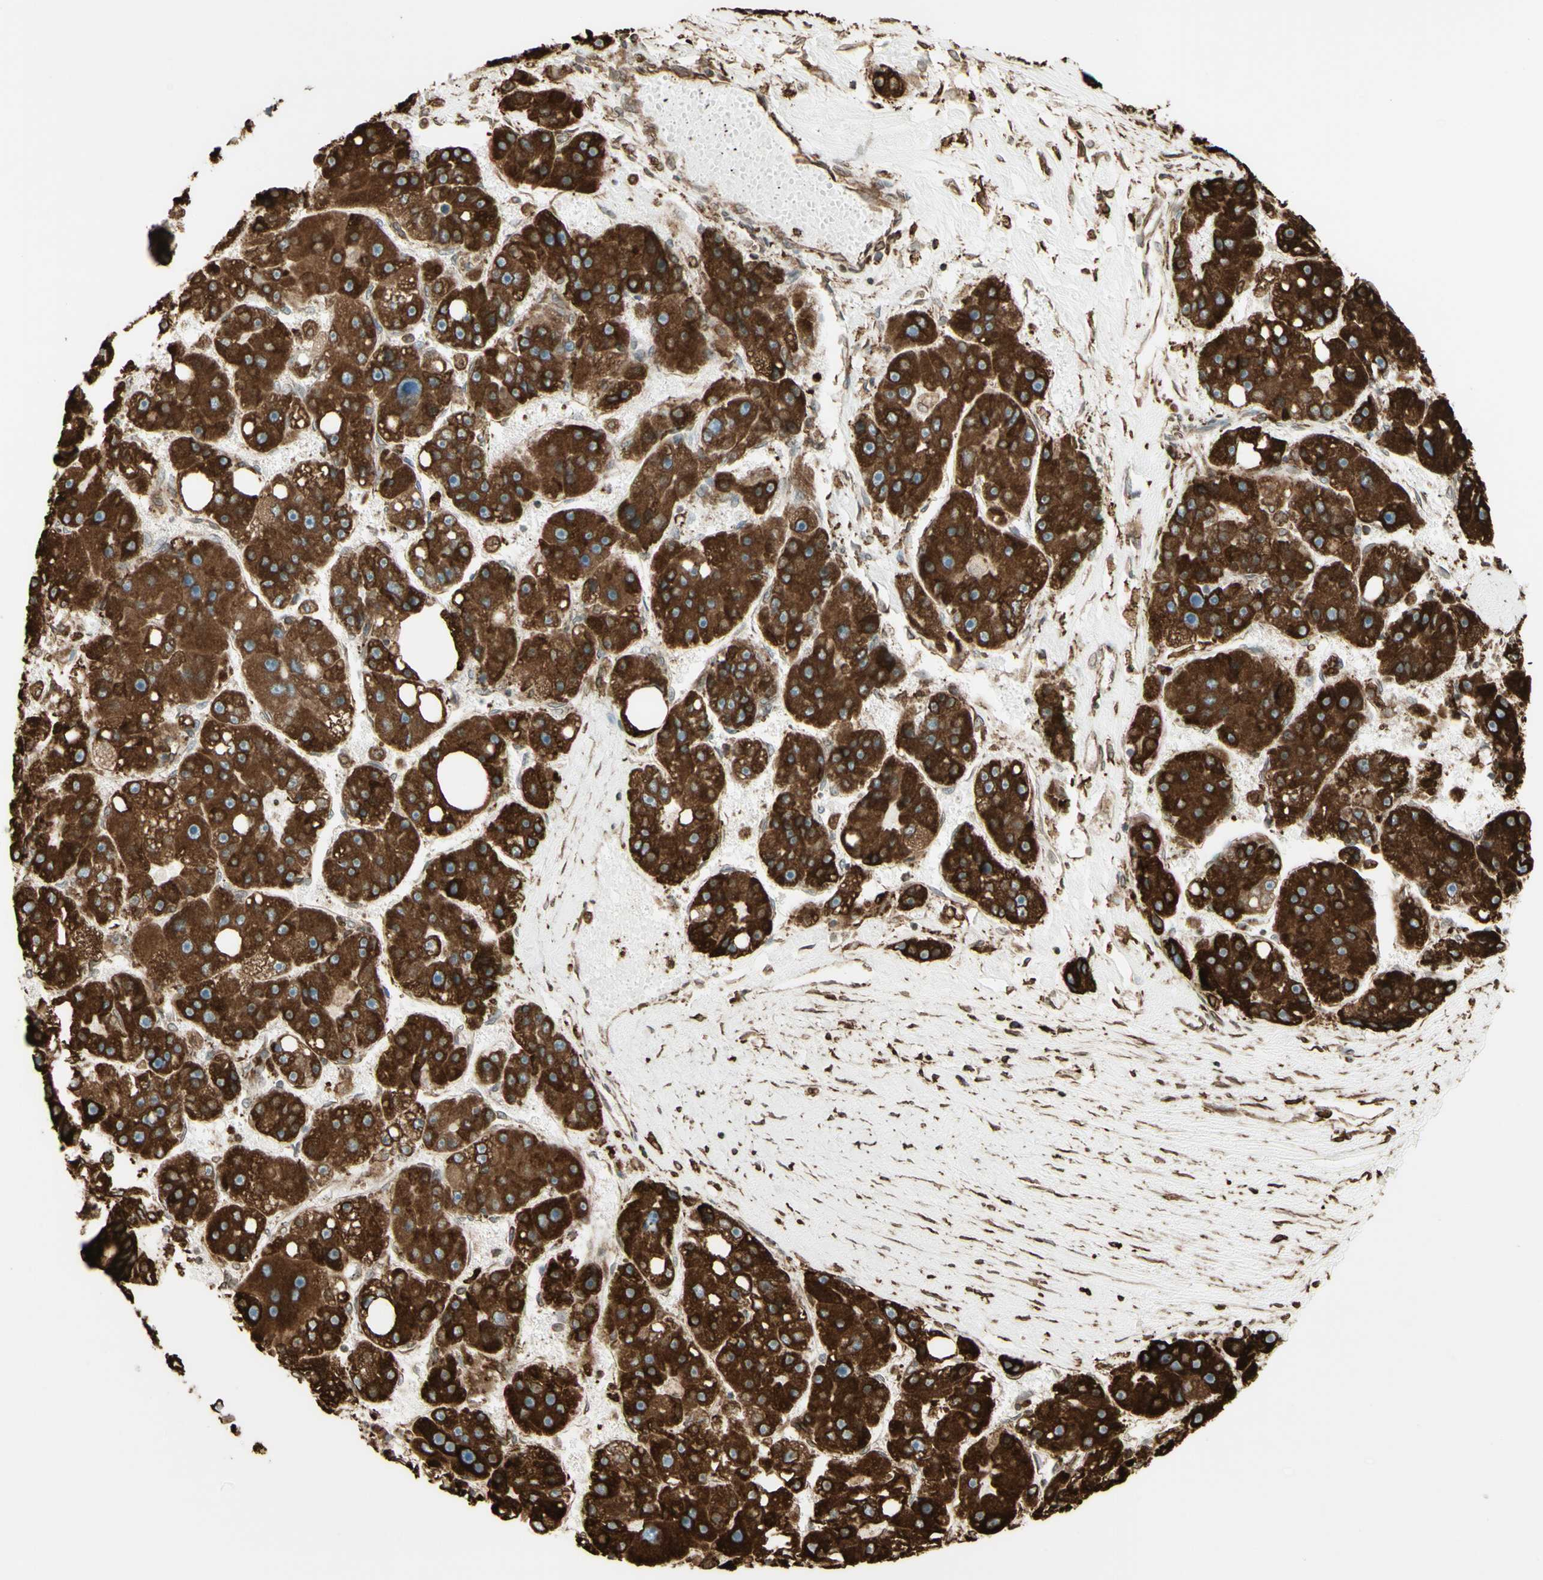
{"staining": {"intensity": "strong", "quantity": ">75%", "location": "cytoplasmic/membranous"}, "tissue": "liver cancer", "cell_type": "Tumor cells", "image_type": "cancer", "snomed": [{"axis": "morphology", "description": "Carcinoma, Hepatocellular, NOS"}, {"axis": "topography", "description": "Liver"}], "caption": "High-magnification brightfield microscopy of hepatocellular carcinoma (liver) stained with DAB (brown) and counterstained with hematoxylin (blue). tumor cells exhibit strong cytoplasmic/membranous positivity is identified in about>75% of cells.", "gene": "CANX", "patient": {"sex": "female", "age": 61}}